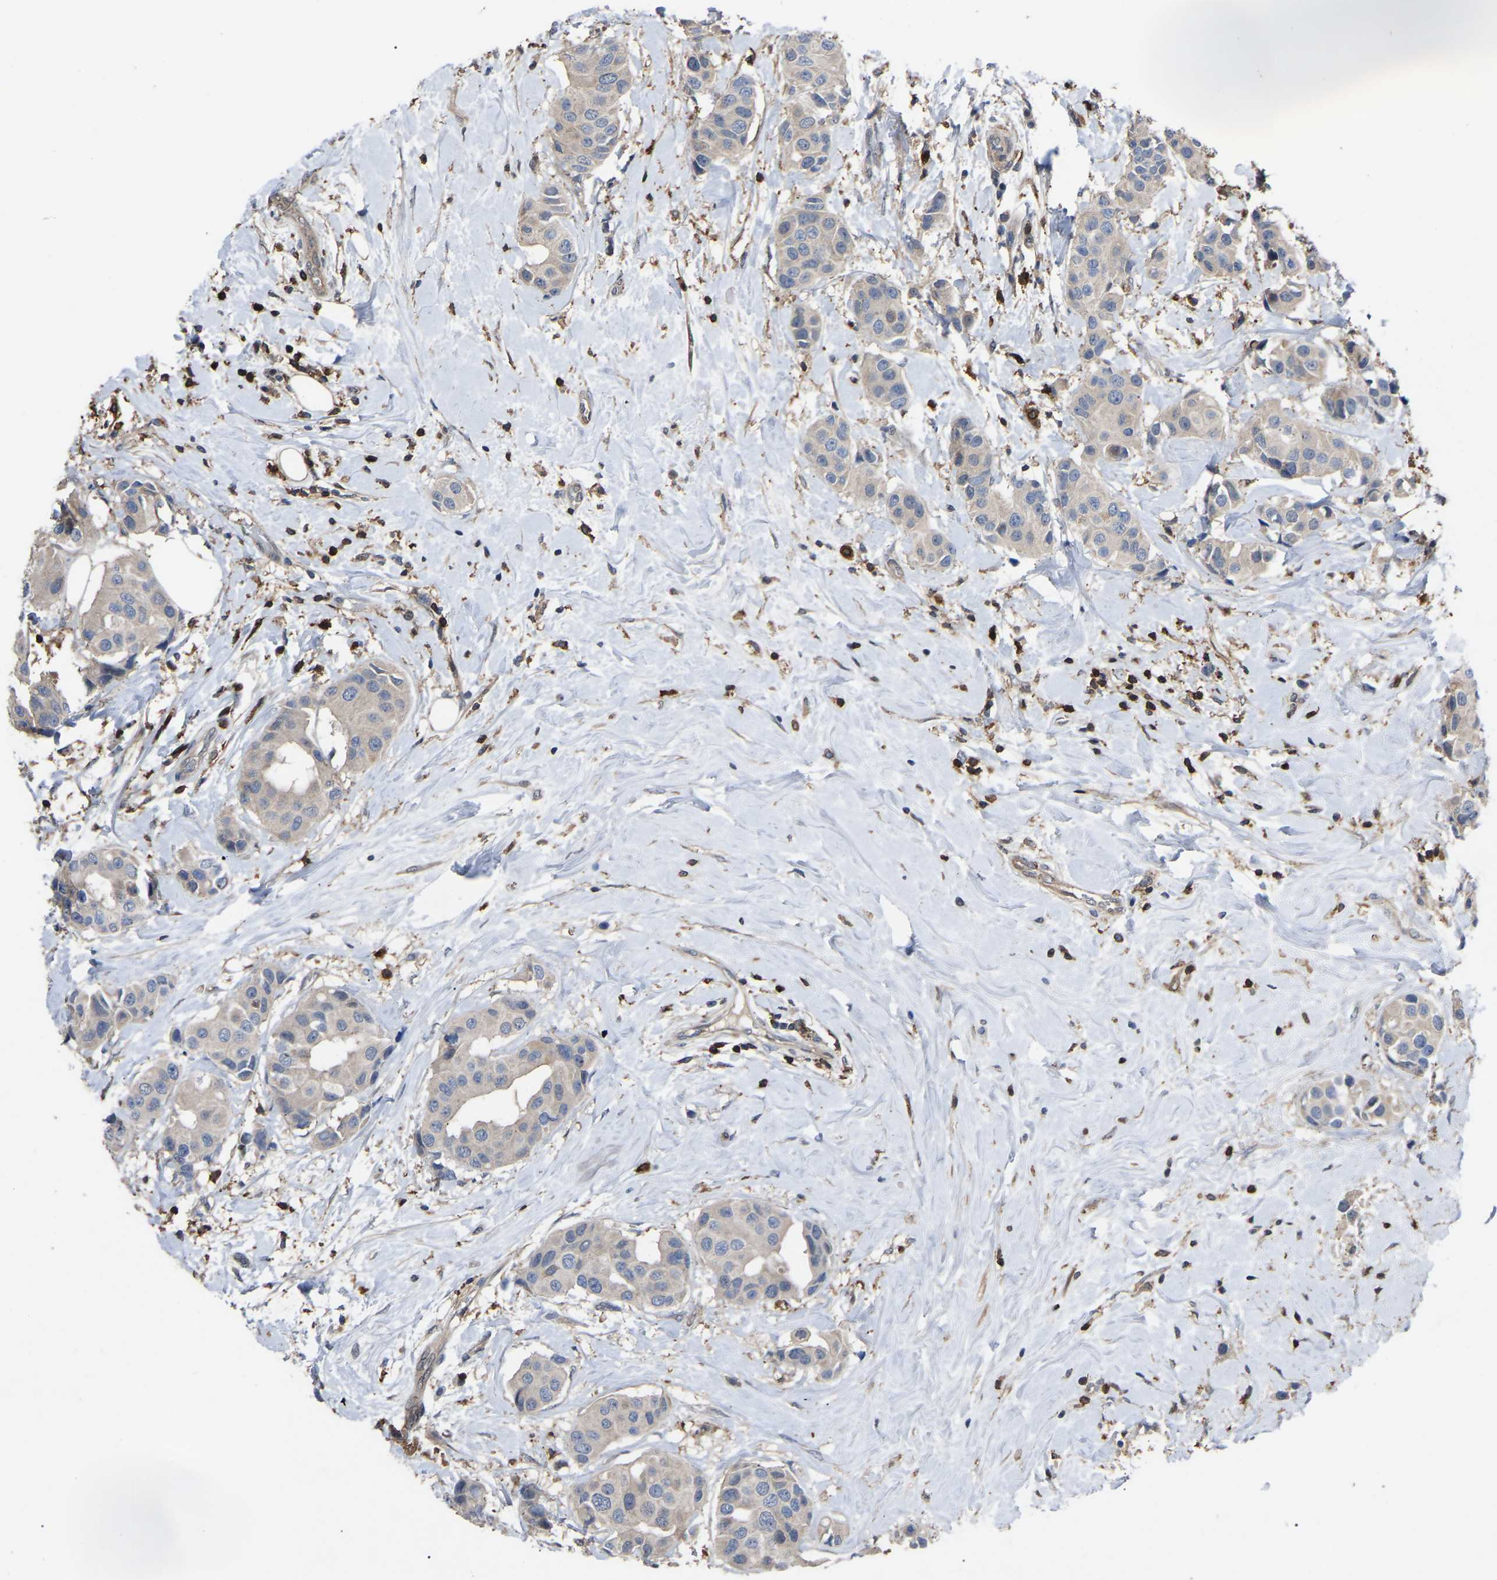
{"staining": {"intensity": "negative", "quantity": "none", "location": "none"}, "tissue": "breast cancer", "cell_type": "Tumor cells", "image_type": "cancer", "snomed": [{"axis": "morphology", "description": "Normal tissue, NOS"}, {"axis": "morphology", "description": "Duct carcinoma"}, {"axis": "topography", "description": "Breast"}], "caption": "Immunohistochemistry histopathology image of neoplastic tissue: invasive ductal carcinoma (breast) stained with DAB reveals no significant protein staining in tumor cells.", "gene": "CIT", "patient": {"sex": "female", "age": 39}}